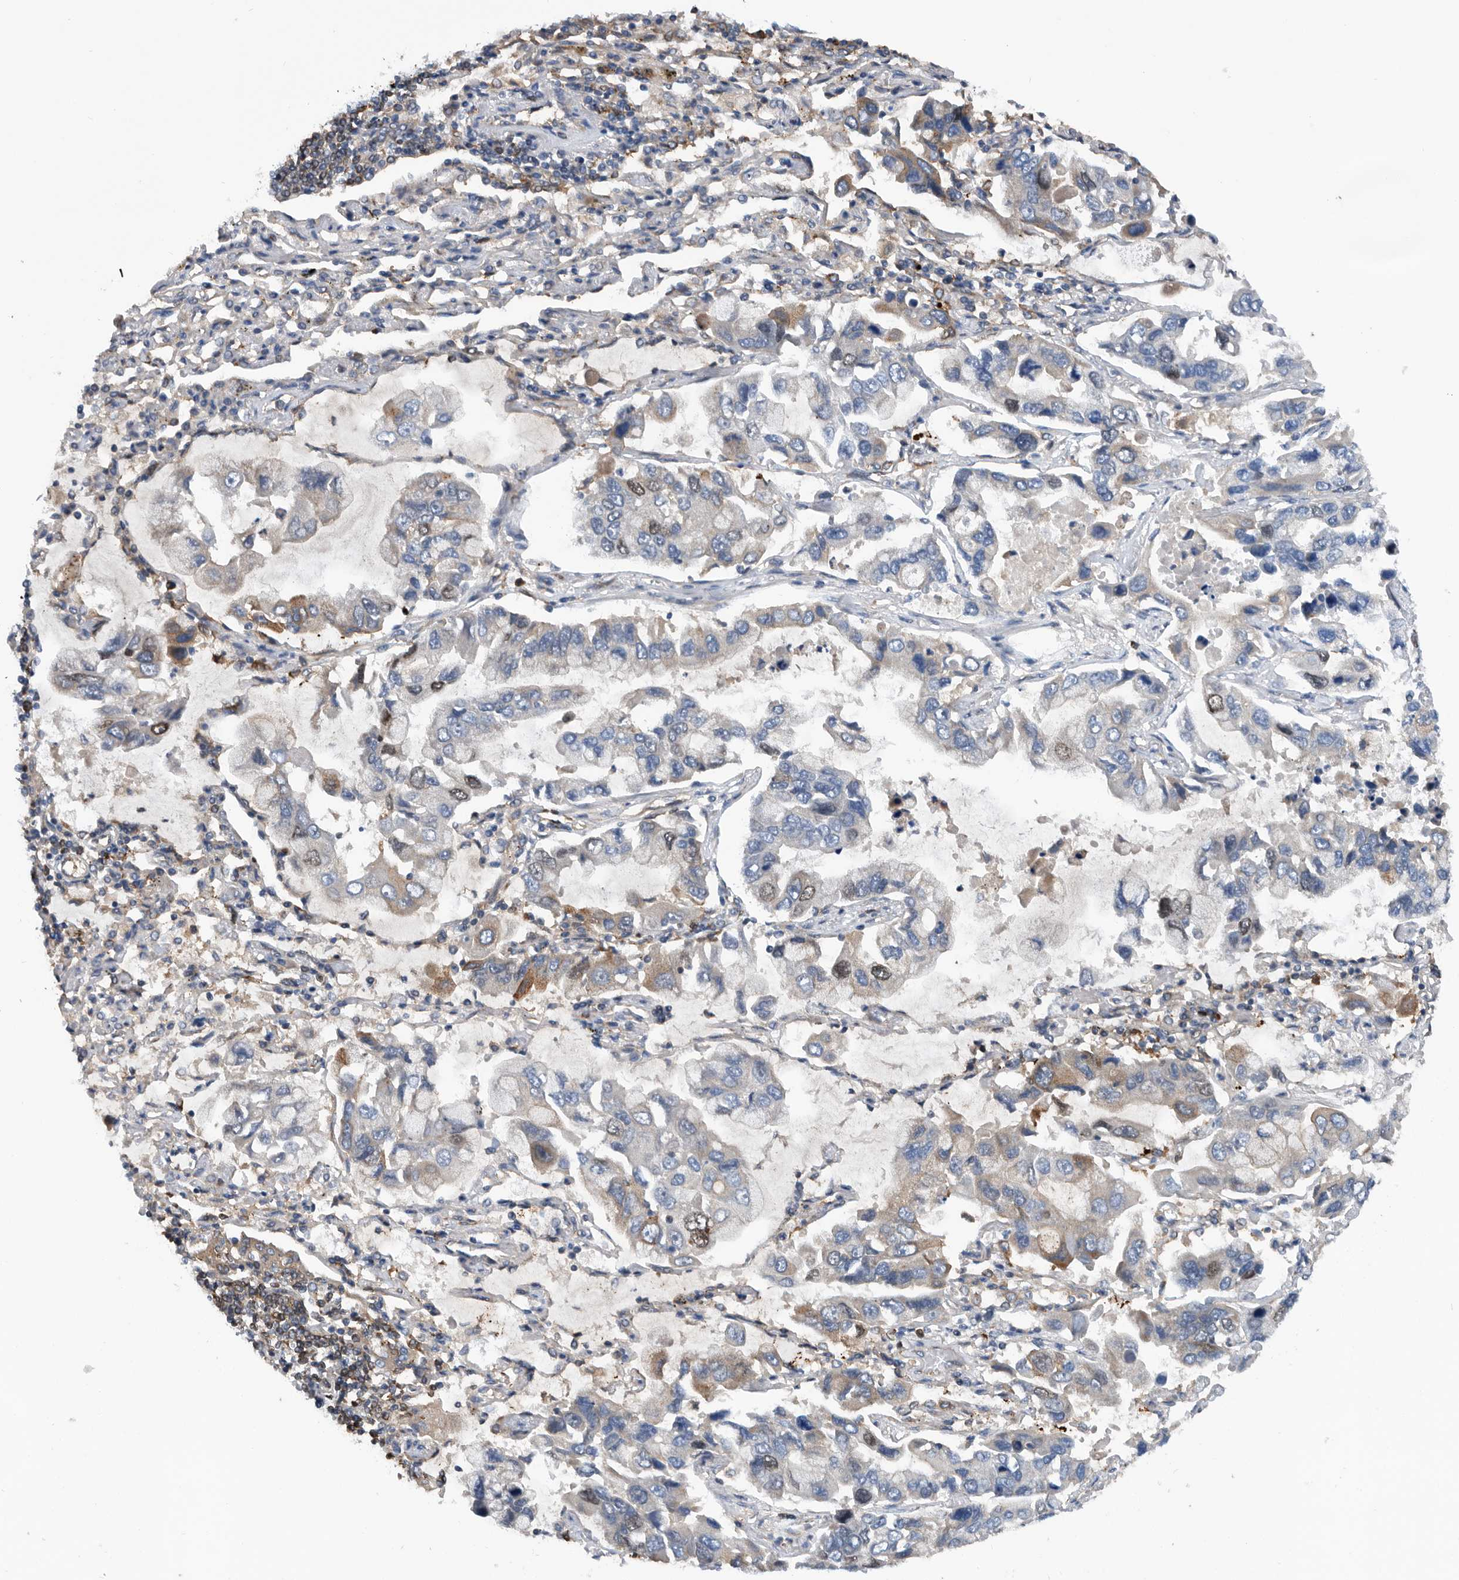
{"staining": {"intensity": "moderate", "quantity": "<25%", "location": "cytoplasmic/membranous,nuclear"}, "tissue": "lung cancer", "cell_type": "Tumor cells", "image_type": "cancer", "snomed": [{"axis": "morphology", "description": "Adenocarcinoma, NOS"}, {"axis": "topography", "description": "Lung"}], "caption": "A brown stain labels moderate cytoplasmic/membranous and nuclear expression of a protein in human lung cancer (adenocarcinoma) tumor cells.", "gene": "ATAD2", "patient": {"sex": "male", "age": 64}}